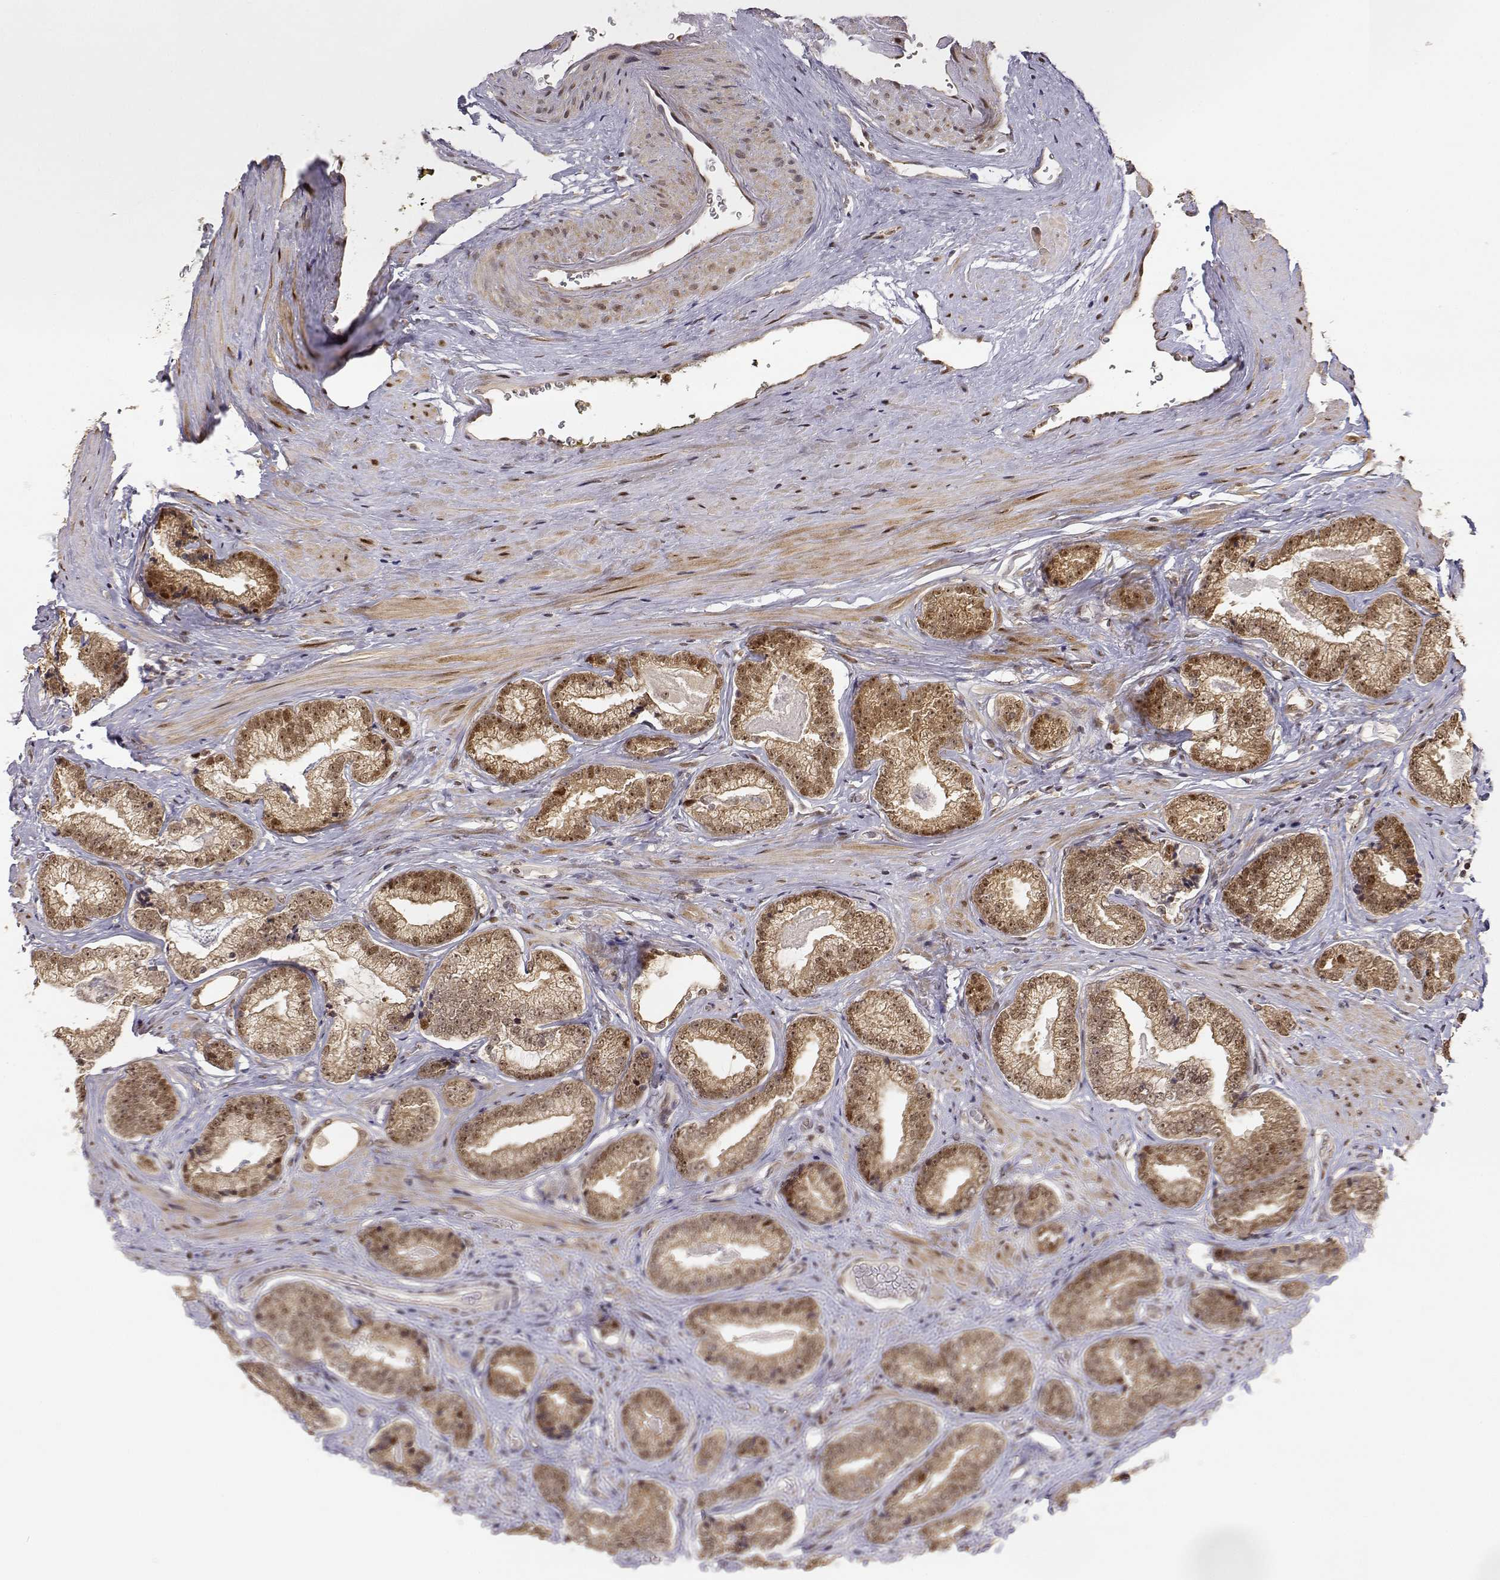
{"staining": {"intensity": "moderate", "quantity": ">75%", "location": "cytoplasmic/membranous,nuclear"}, "tissue": "prostate cancer", "cell_type": "Tumor cells", "image_type": "cancer", "snomed": [{"axis": "morphology", "description": "Adenocarcinoma, Low grade"}, {"axis": "topography", "description": "Prostate"}], "caption": "This histopathology image displays IHC staining of adenocarcinoma (low-grade) (prostate), with medium moderate cytoplasmic/membranous and nuclear expression in approximately >75% of tumor cells.", "gene": "BRCA1", "patient": {"sex": "male", "age": 61}}